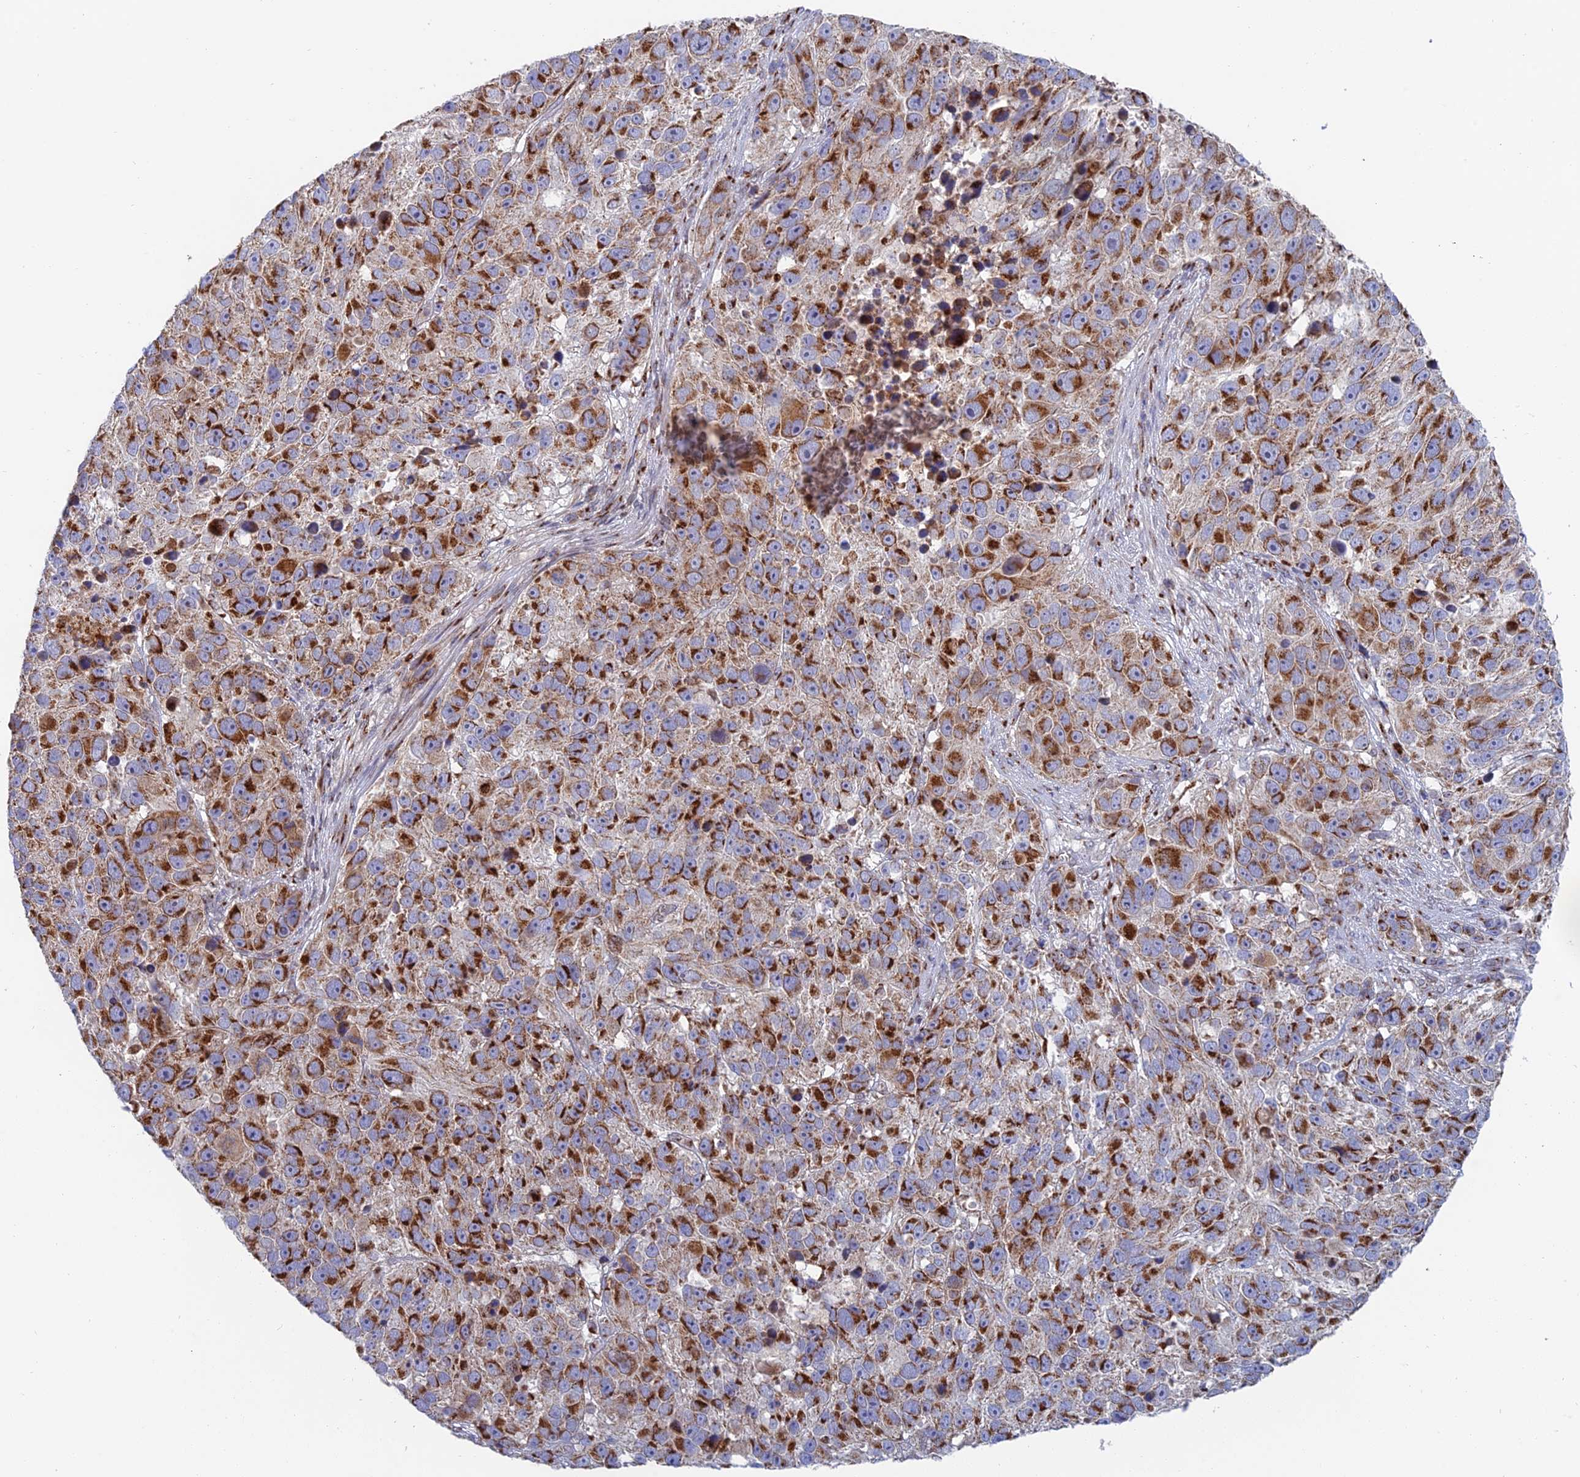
{"staining": {"intensity": "strong", "quantity": ">75%", "location": "cytoplasmic/membranous"}, "tissue": "melanoma", "cell_type": "Tumor cells", "image_type": "cancer", "snomed": [{"axis": "morphology", "description": "Malignant melanoma, NOS"}, {"axis": "topography", "description": "Skin"}], "caption": "The histopathology image shows a brown stain indicating the presence of a protein in the cytoplasmic/membranous of tumor cells in malignant melanoma.", "gene": "HS2ST1", "patient": {"sex": "male", "age": 84}}